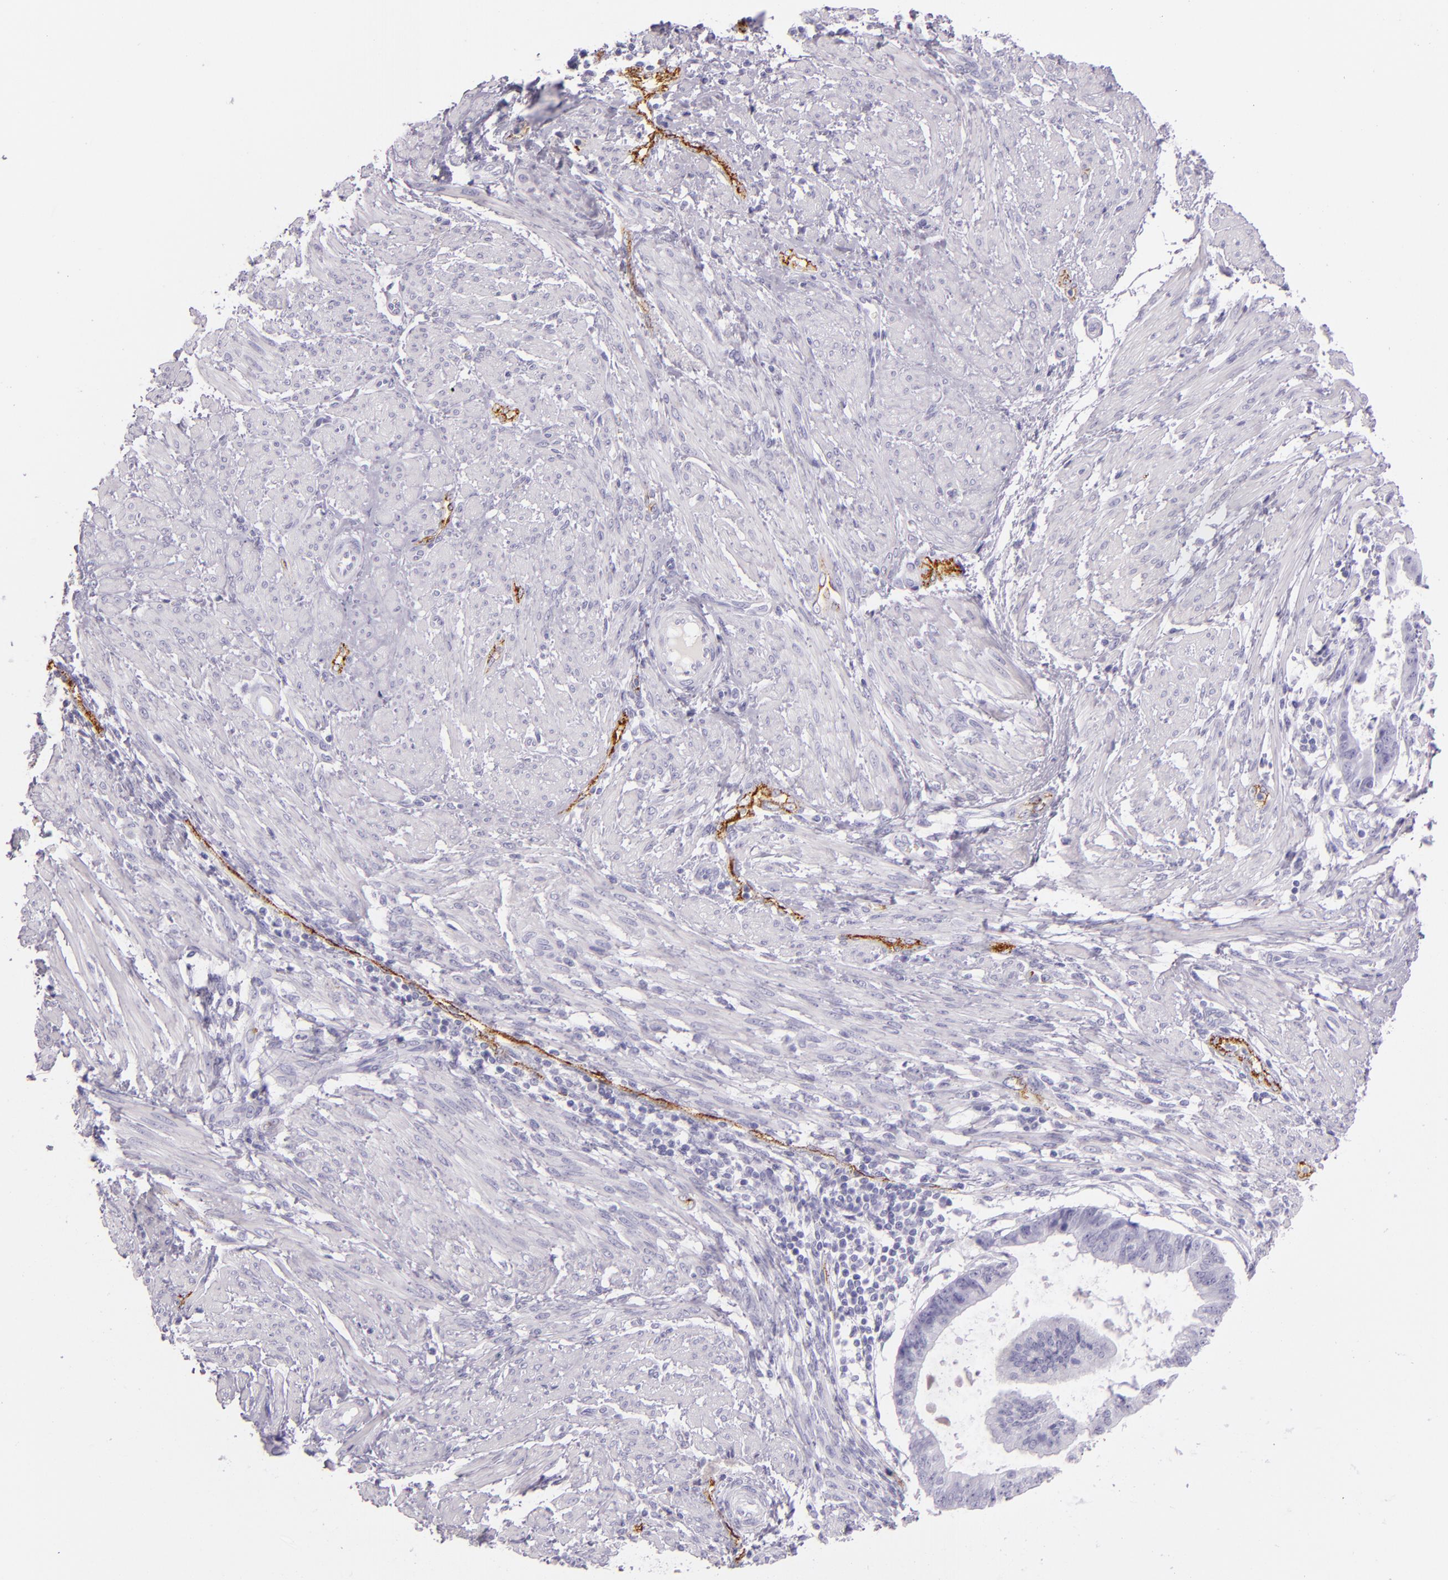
{"staining": {"intensity": "negative", "quantity": "none", "location": "none"}, "tissue": "endometrial cancer", "cell_type": "Tumor cells", "image_type": "cancer", "snomed": [{"axis": "morphology", "description": "Adenocarcinoma, NOS"}, {"axis": "topography", "description": "Endometrium"}], "caption": "Protein analysis of adenocarcinoma (endometrial) exhibits no significant expression in tumor cells.", "gene": "SELP", "patient": {"sex": "female", "age": 63}}